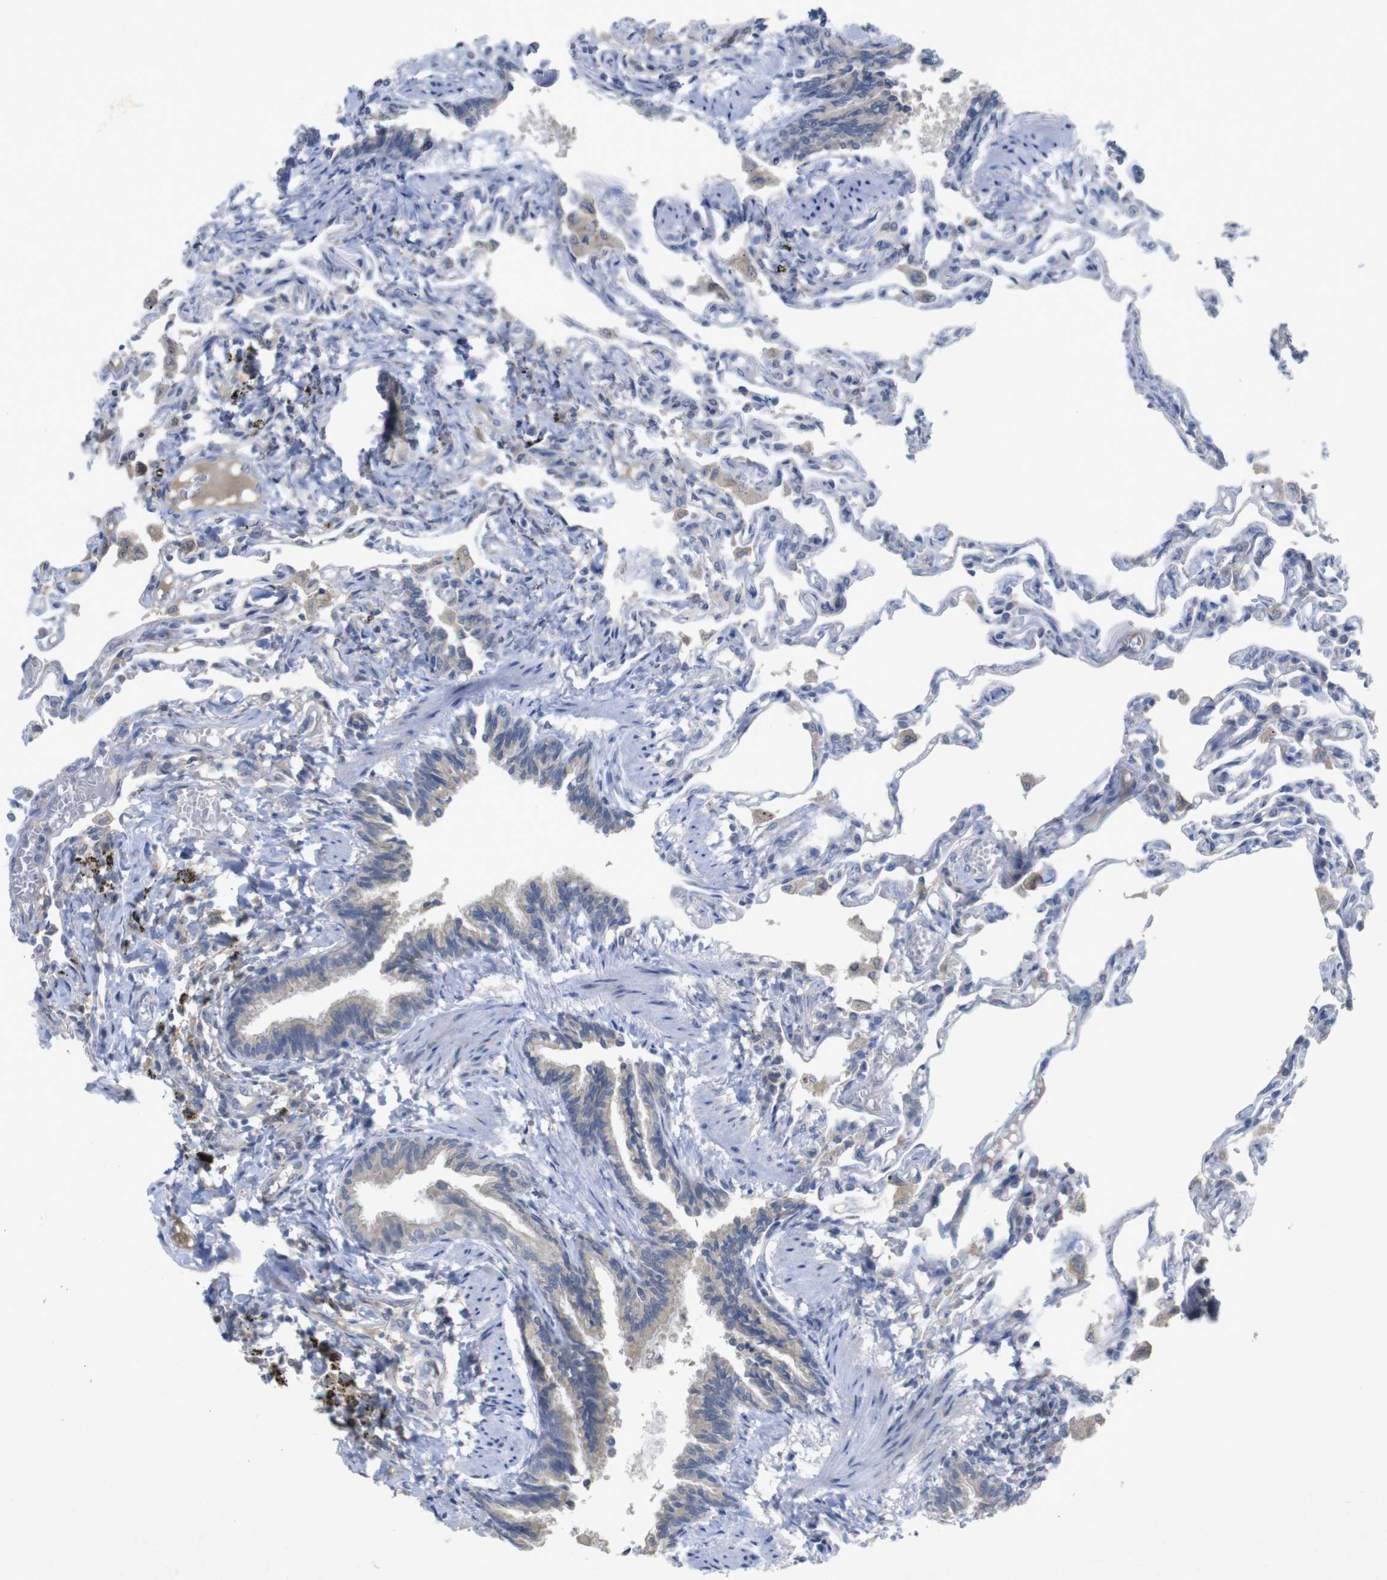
{"staining": {"intensity": "weak", "quantity": "<25%", "location": "cytoplasmic/membranous"}, "tissue": "lung", "cell_type": "Alveolar cells", "image_type": "normal", "snomed": [{"axis": "morphology", "description": "Normal tissue, NOS"}, {"axis": "topography", "description": "Lung"}], "caption": "Lung was stained to show a protein in brown. There is no significant staining in alveolar cells. (Stains: DAB (3,3'-diaminobenzidine) IHC with hematoxylin counter stain, Microscopy: brightfield microscopy at high magnification).", "gene": "BCAR3", "patient": {"sex": "male", "age": 21}}